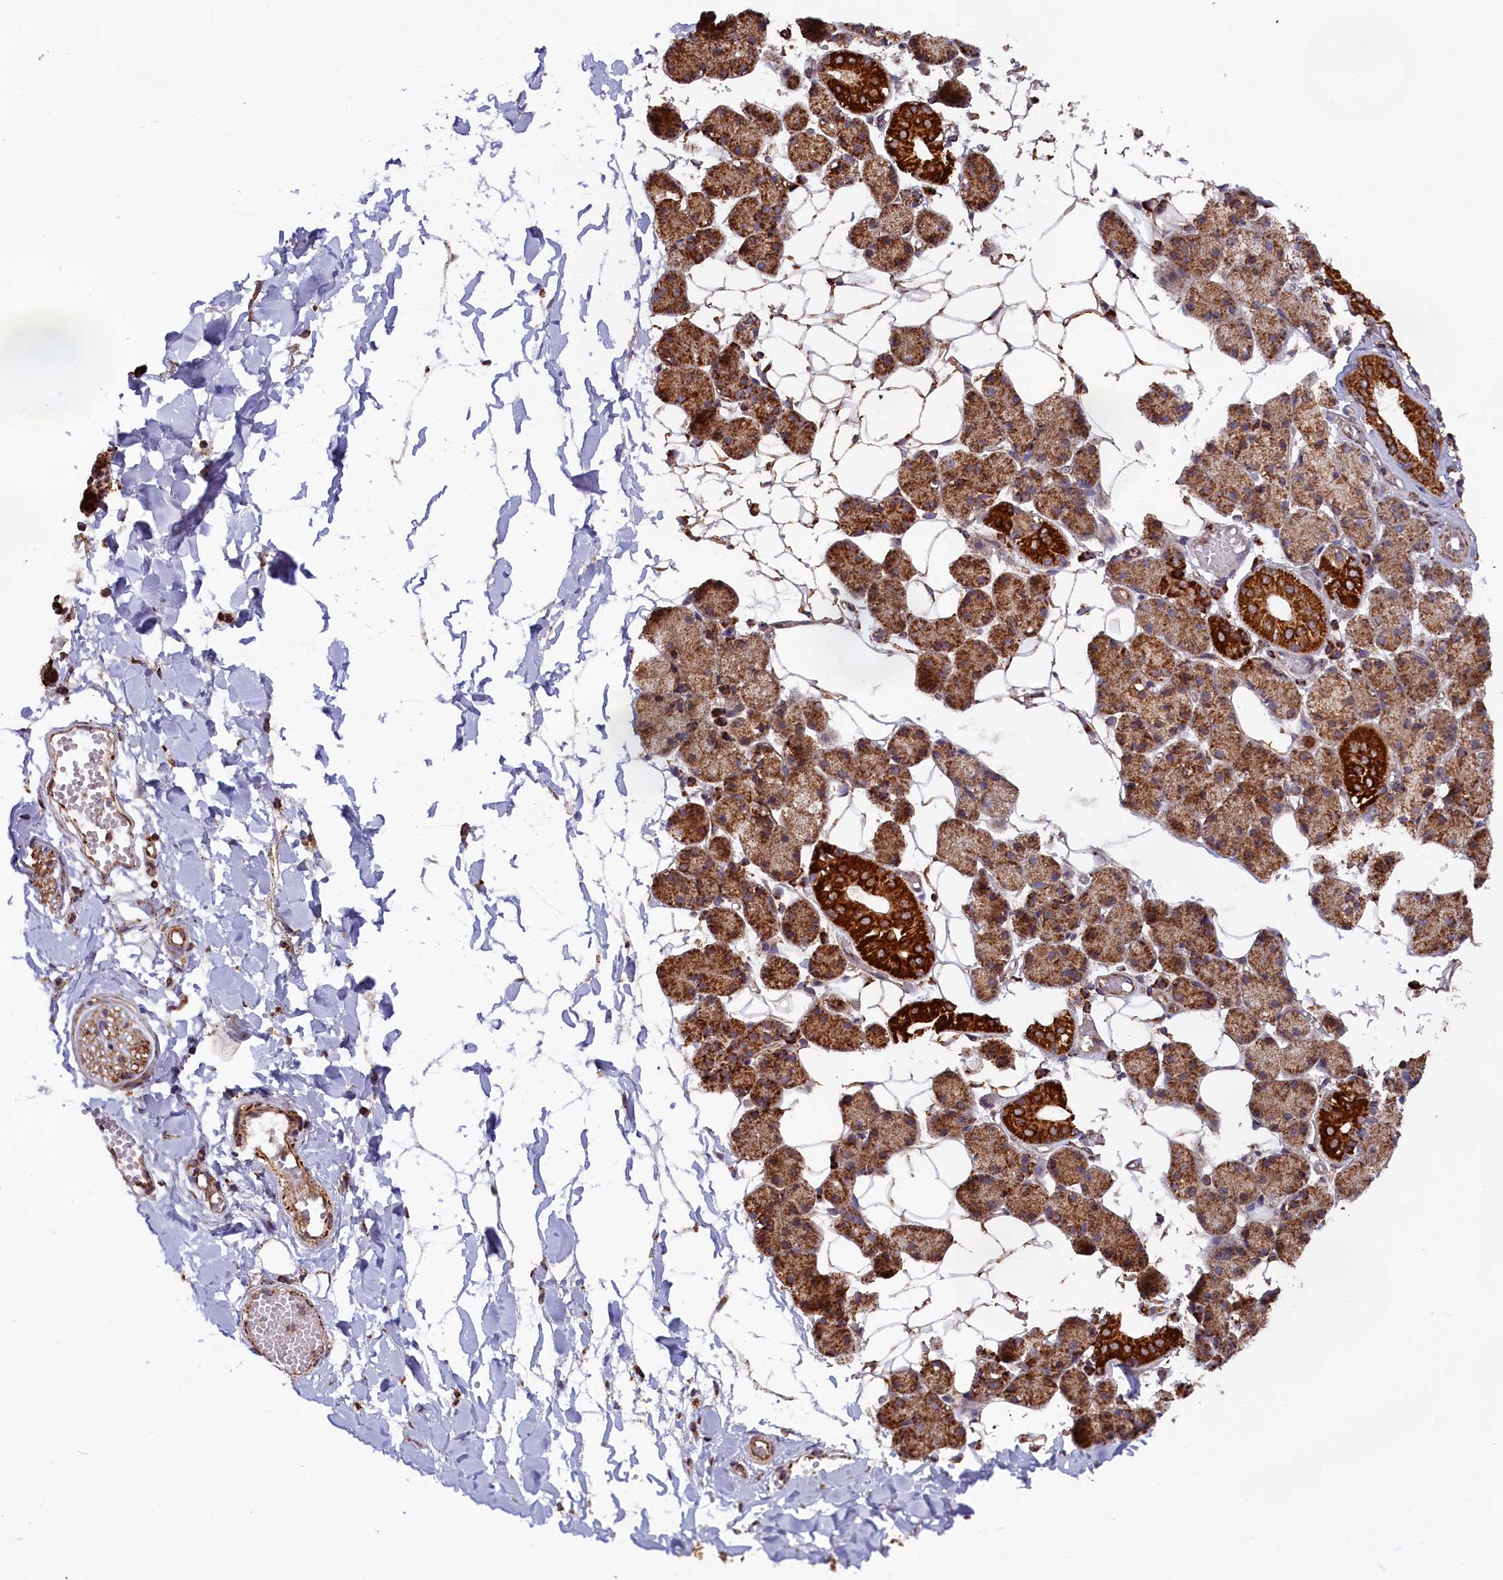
{"staining": {"intensity": "strong", "quantity": "25%-75%", "location": "cytoplasmic/membranous"}, "tissue": "salivary gland", "cell_type": "Glandular cells", "image_type": "normal", "snomed": [{"axis": "morphology", "description": "Normal tissue, NOS"}, {"axis": "topography", "description": "Salivary gland"}], "caption": "Immunohistochemical staining of normal salivary gland shows high levels of strong cytoplasmic/membranous positivity in about 25%-75% of glandular cells.", "gene": "MACROD1", "patient": {"sex": "female", "age": 33}}